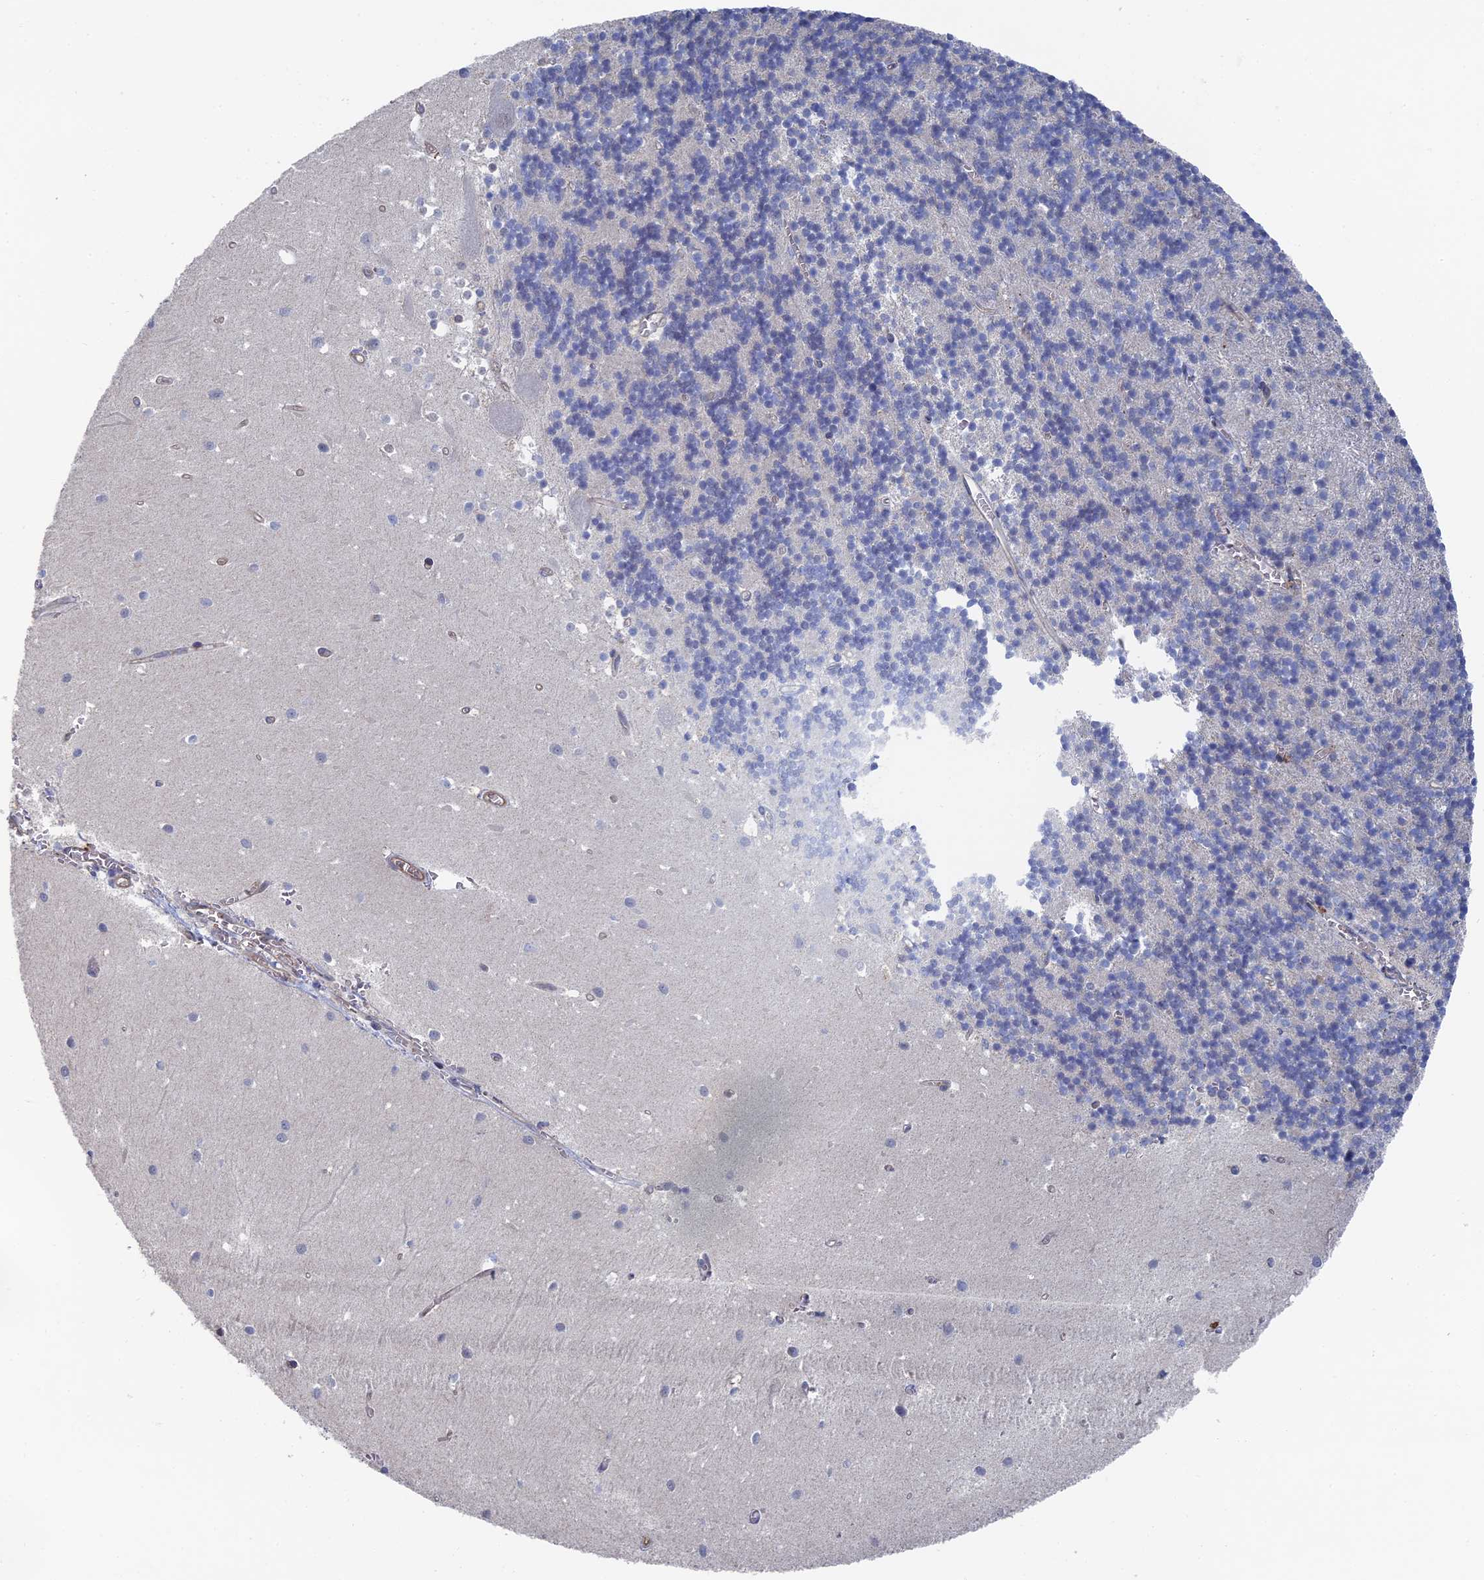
{"staining": {"intensity": "negative", "quantity": "none", "location": "none"}, "tissue": "cerebellum", "cell_type": "Cells in granular layer", "image_type": "normal", "snomed": [{"axis": "morphology", "description": "Normal tissue, NOS"}, {"axis": "topography", "description": "Cerebellum"}], "caption": "The micrograph reveals no significant expression in cells in granular layer of cerebellum.", "gene": "ARAP3", "patient": {"sex": "male", "age": 54}}